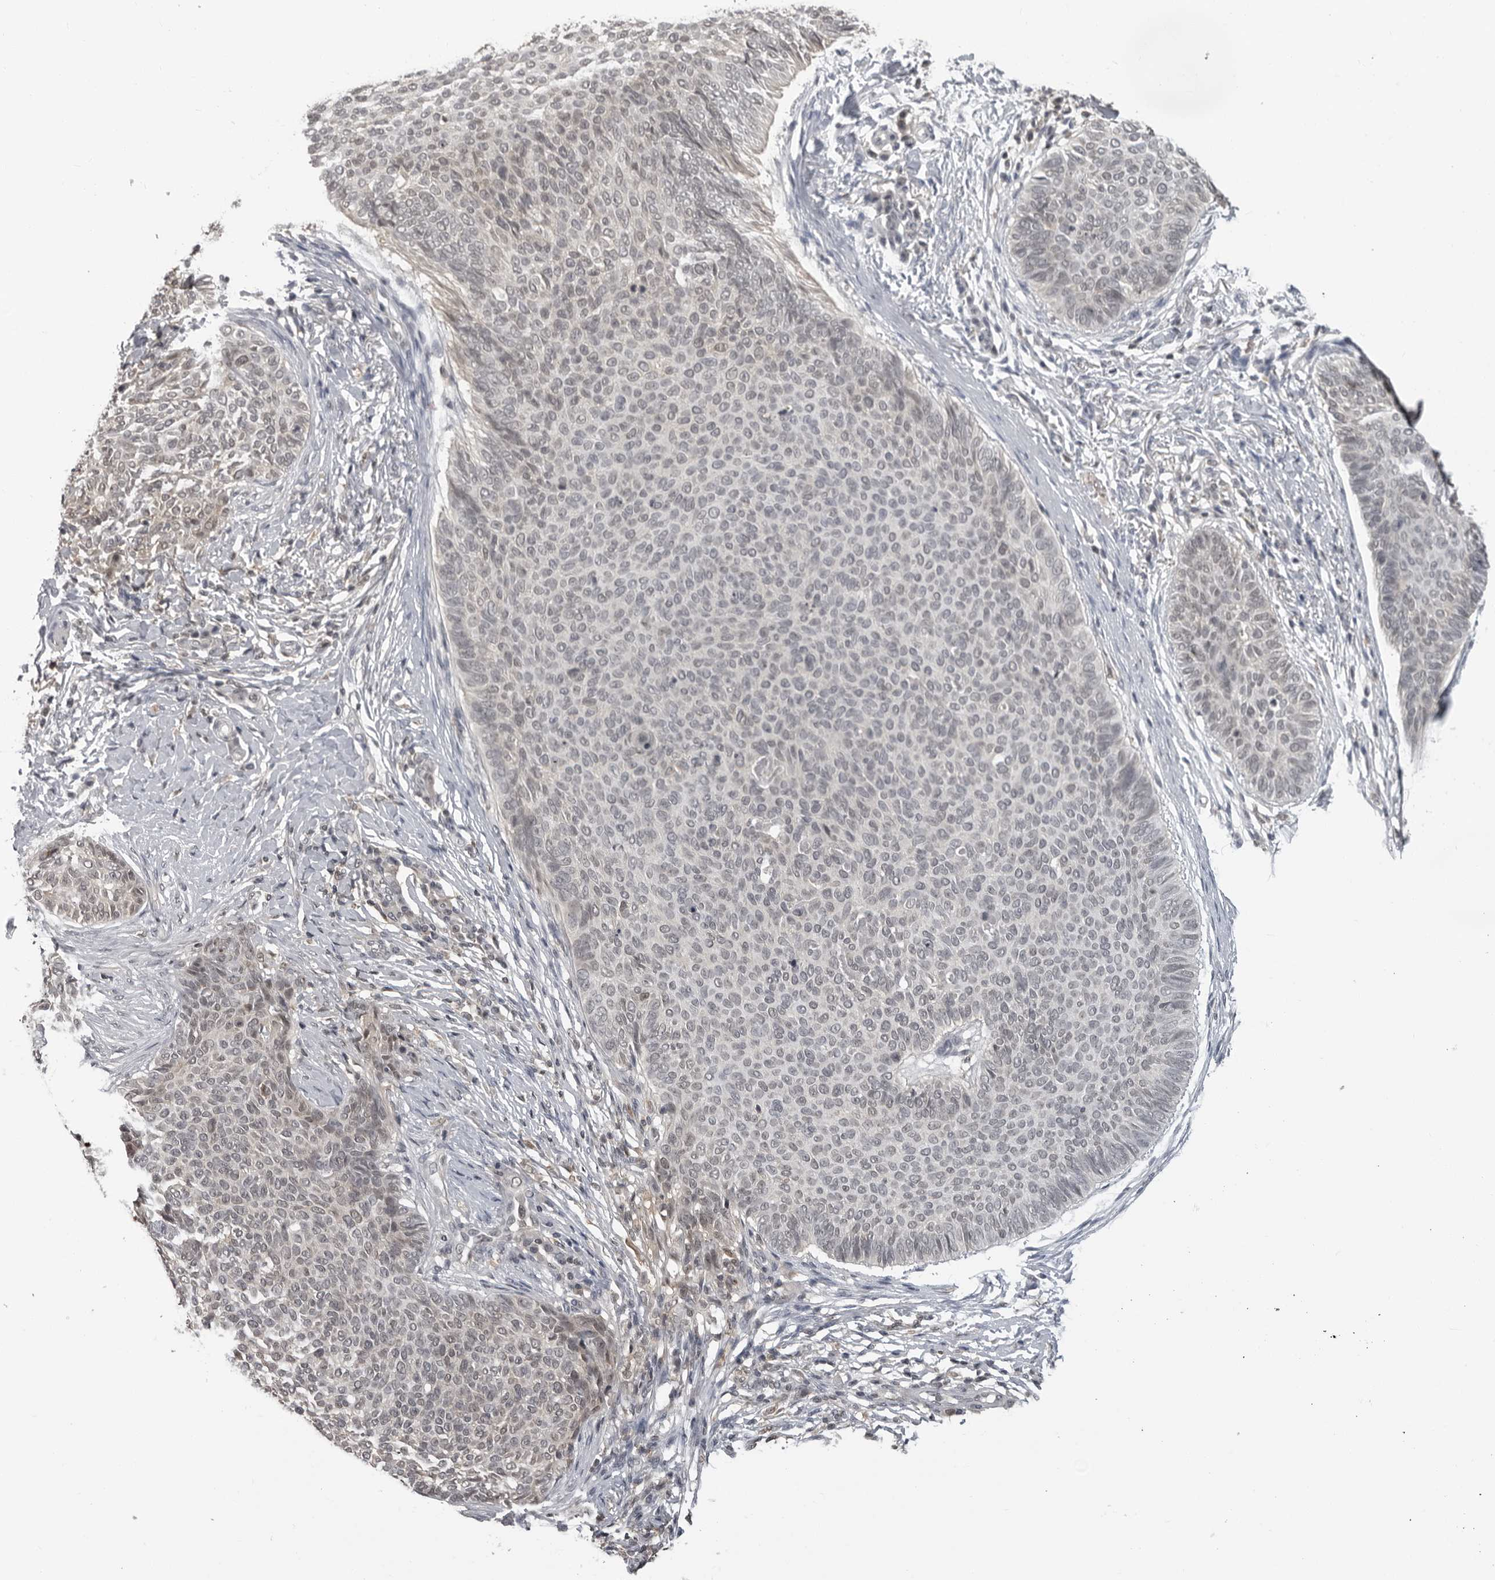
{"staining": {"intensity": "negative", "quantity": "none", "location": "none"}, "tissue": "skin cancer", "cell_type": "Tumor cells", "image_type": "cancer", "snomed": [{"axis": "morphology", "description": "Normal tissue, NOS"}, {"axis": "morphology", "description": "Basal cell carcinoma"}, {"axis": "topography", "description": "Skin"}], "caption": "High power microscopy image of an IHC photomicrograph of basal cell carcinoma (skin), revealing no significant positivity in tumor cells.", "gene": "PDCL3", "patient": {"sex": "male", "age": 50}}